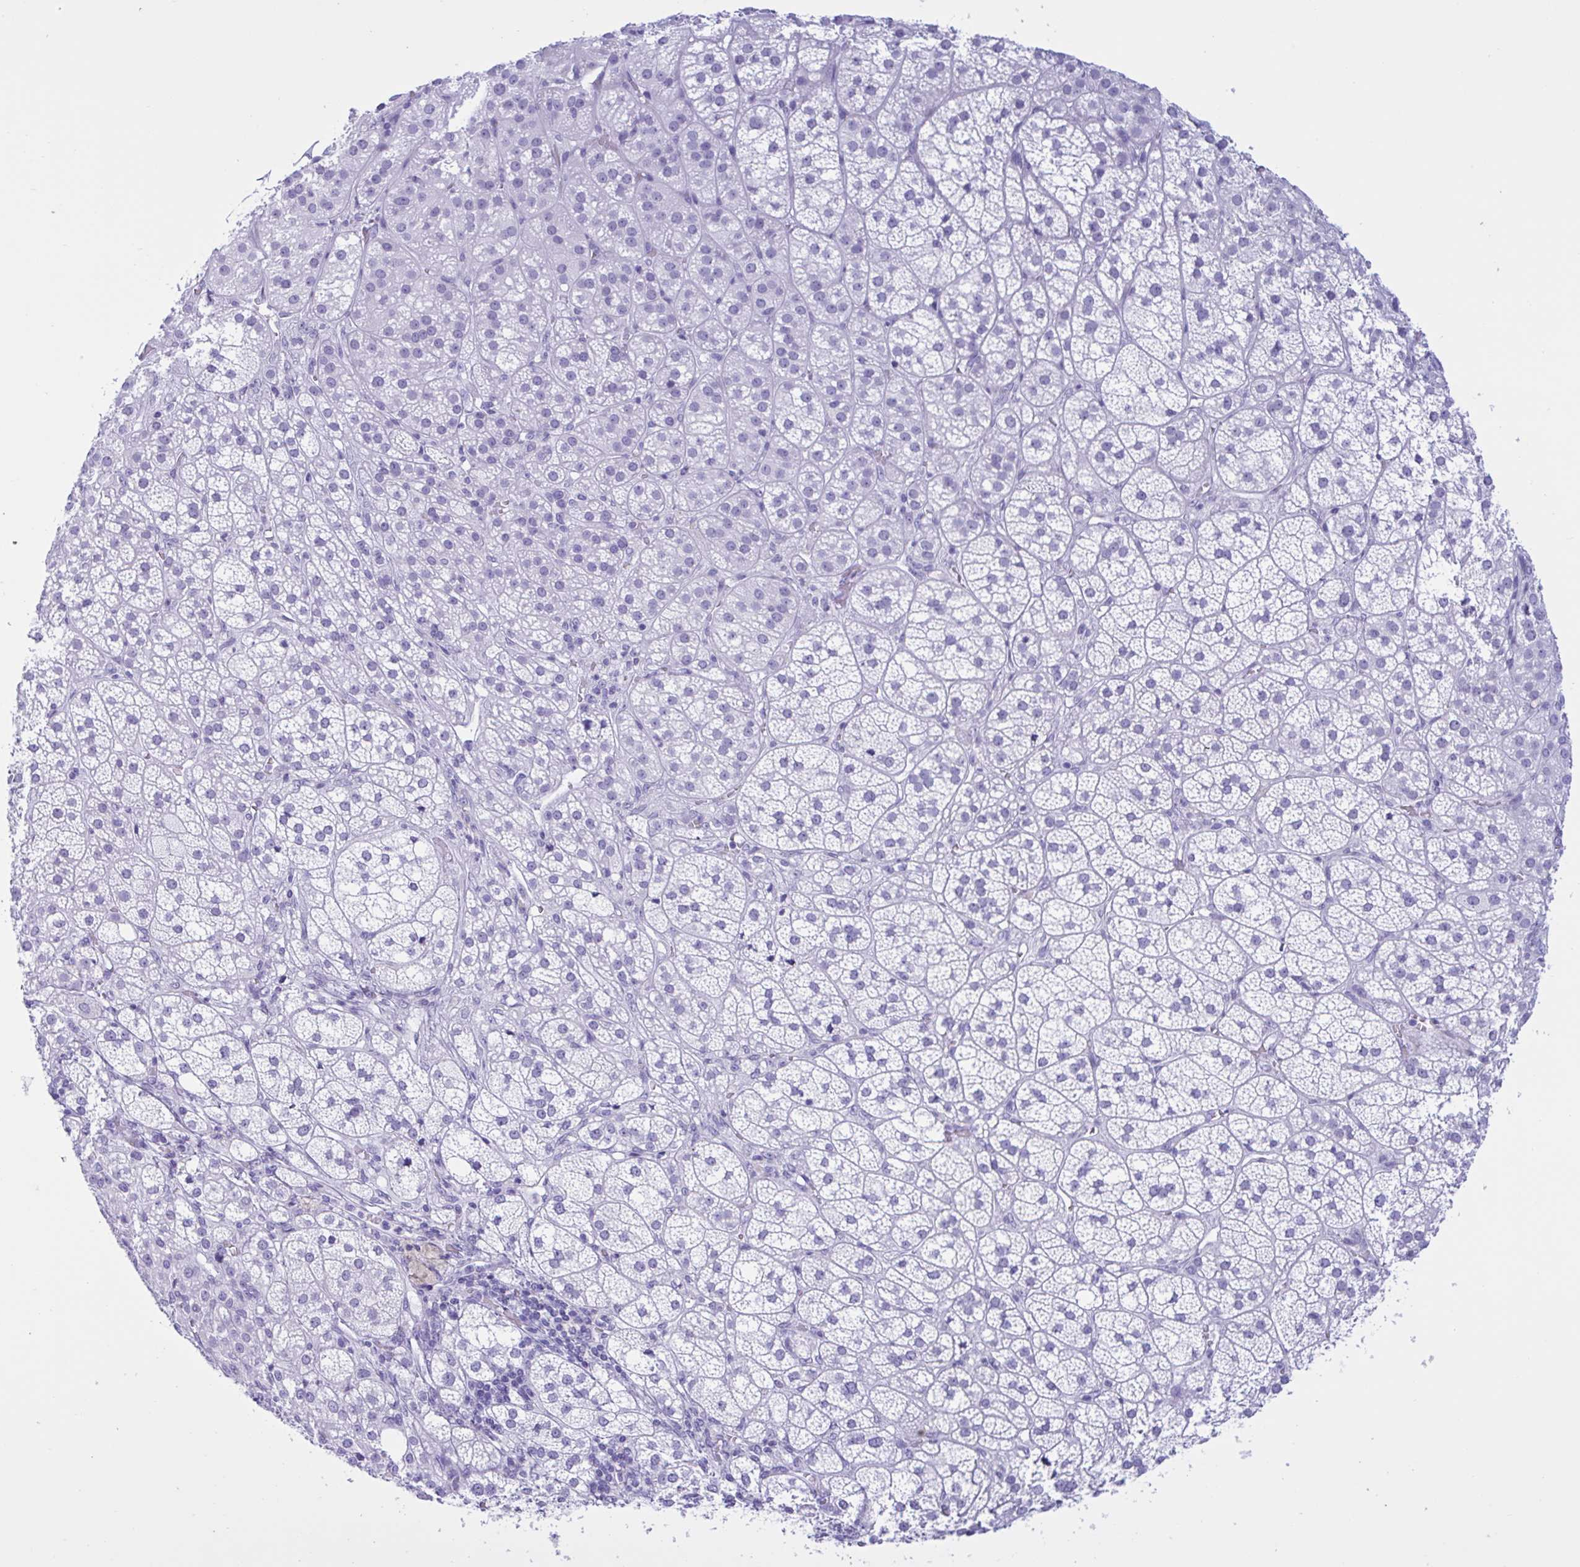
{"staining": {"intensity": "negative", "quantity": "none", "location": "none"}, "tissue": "adrenal gland", "cell_type": "Glandular cells", "image_type": "normal", "snomed": [{"axis": "morphology", "description": "Normal tissue, NOS"}, {"axis": "topography", "description": "Adrenal gland"}], "caption": "This is a micrograph of immunohistochemistry staining of benign adrenal gland, which shows no expression in glandular cells.", "gene": "MRGPRG", "patient": {"sex": "female", "age": 60}}